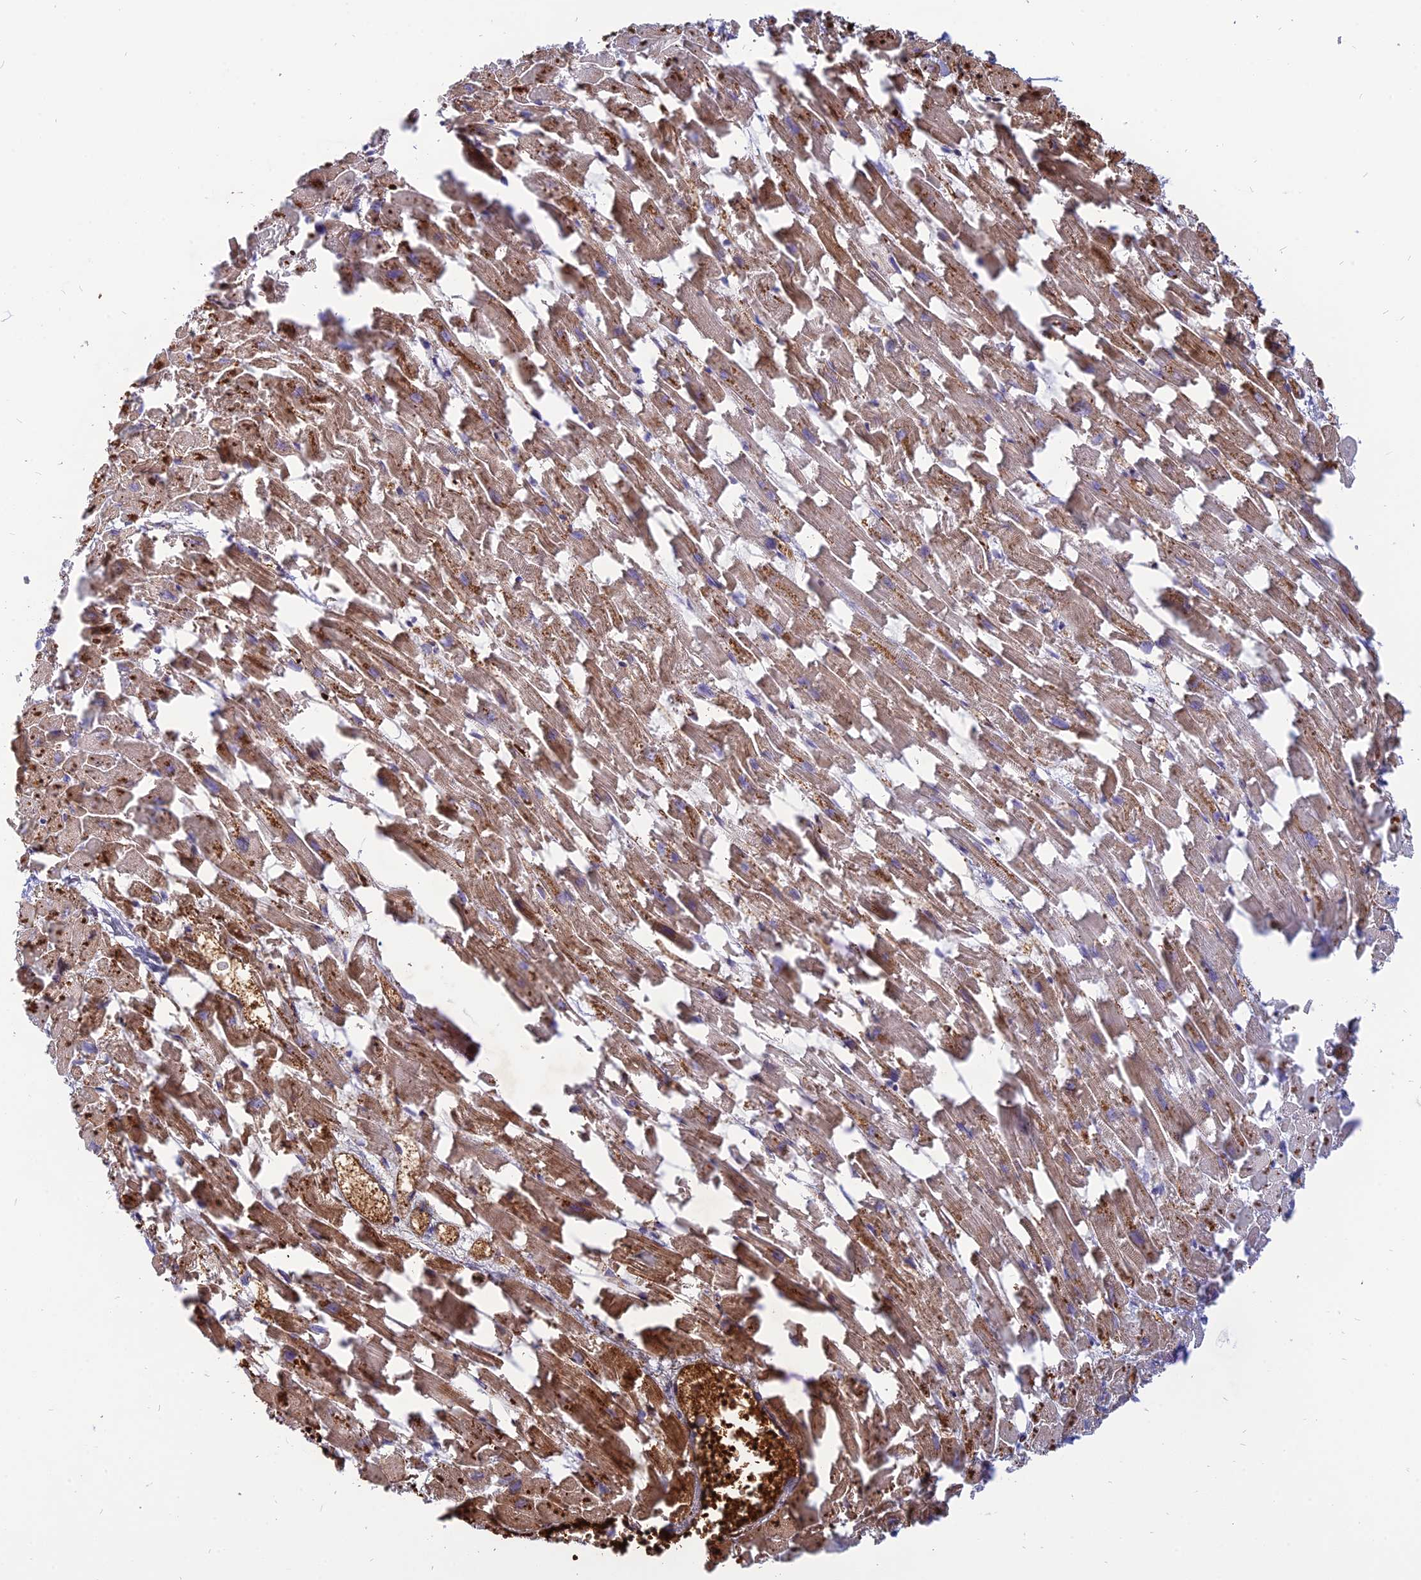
{"staining": {"intensity": "moderate", "quantity": ">75%", "location": "cytoplasmic/membranous"}, "tissue": "heart muscle", "cell_type": "Cardiomyocytes", "image_type": "normal", "snomed": [{"axis": "morphology", "description": "Normal tissue, NOS"}, {"axis": "topography", "description": "Heart"}], "caption": "IHC (DAB) staining of normal human heart muscle reveals moderate cytoplasmic/membranous protein staining in approximately >75% of cardiomyocytes. Nuclei are stained in blue.", "gene": "HHAT", "patient": {"sex": "female", "age": 64}}